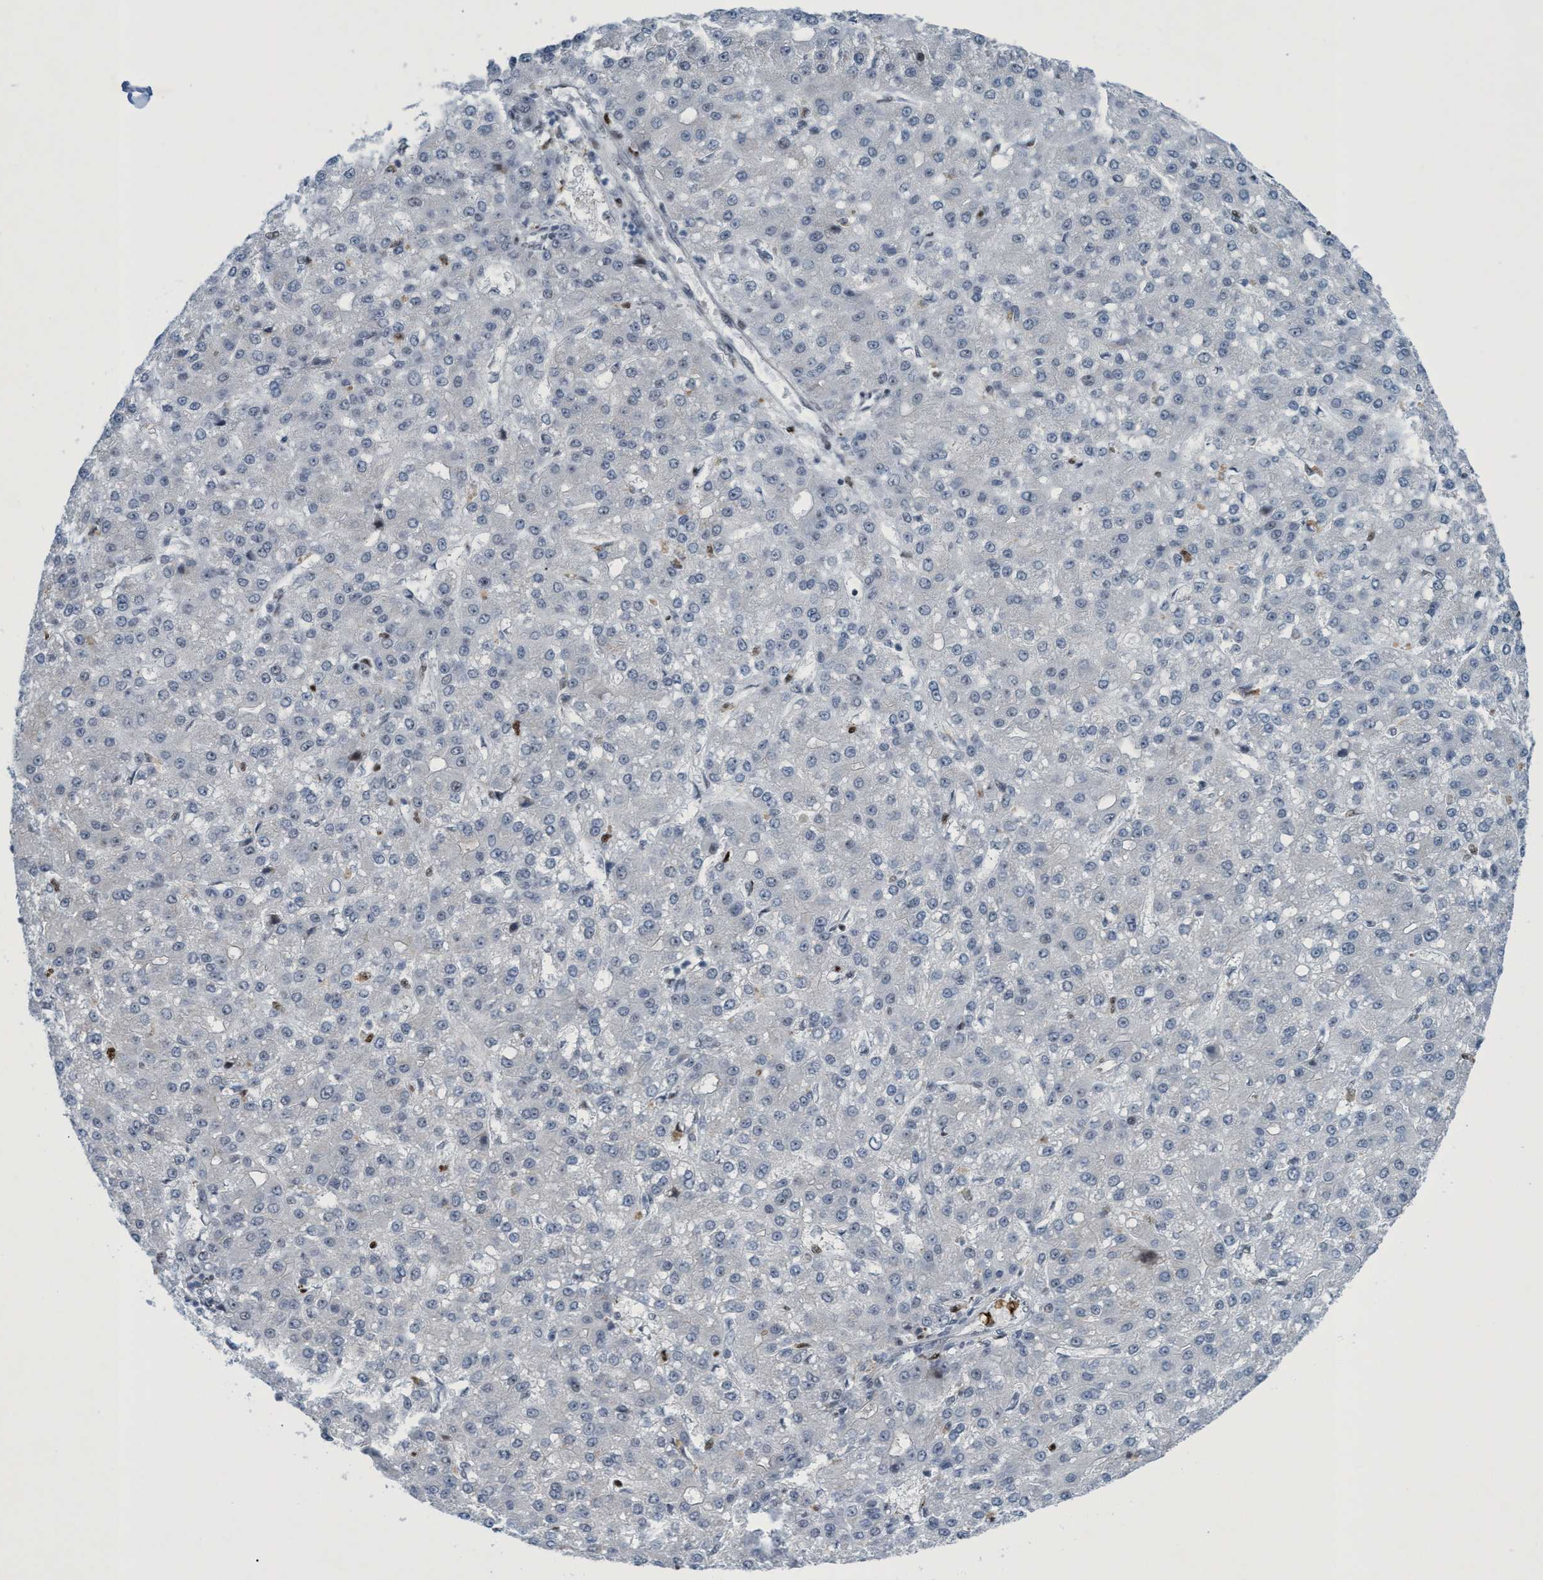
{"staining": {"intensity": "negative", "quantity": "none", "location": "none"}, "tissue": "liver cancer", "cell_type": "Tumor cells", "image_type": "cancer", "snomed": [{"axis": "morphology", "description": "Carcinoma, Hepatocellular, NOS"}, {"axis": "topography", "description": "Liver"}], "caption": "Hepatocellular carcinoma (liver) was stained to show a protein in brown. There is no significant staining in tumor cells. (DAB immunohistochemistry (IHC) with hematoxylin counter stain).", "gene": "CWC27", "patient": {"sex": "male", "age": 67}}